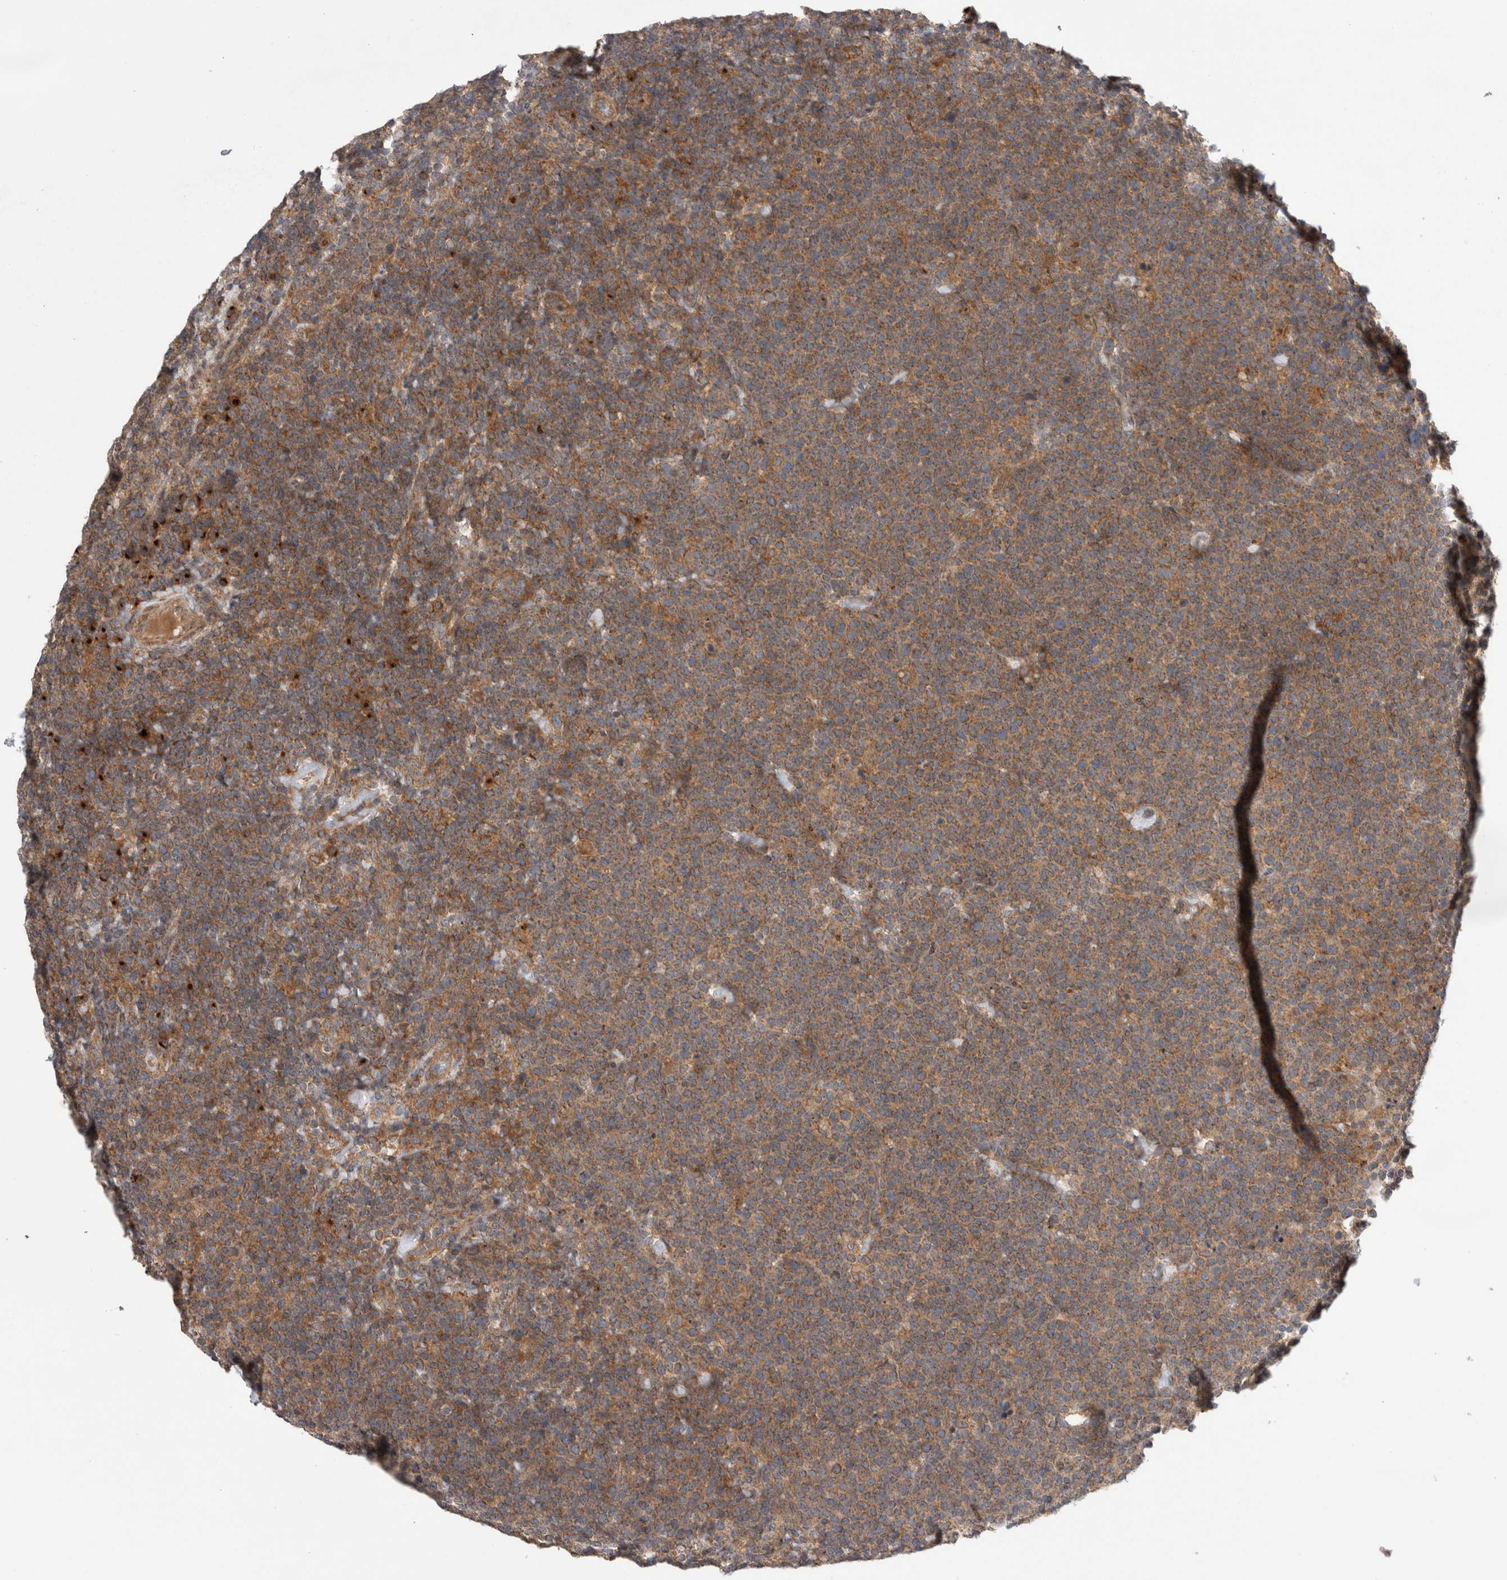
{"staining": {"intensity": "moderate", "quantity": ">75%", "location": "cytoplasmic/membranous"}, "tissue": "lymphoma", "cell_type": "Tumor cells", "image_type": "cancer", "snomed": [{"axis": "morphology", "description": "Malignant lymphoma, non-Hodgkin's type, High grade"}, {"axis": "topography", "description": "Lymph node"}], "caption": "DAB immunohistochemical staining of lymphoma demonstrates moderate cytoplasmic/membranous protein expression in about >75% of tumor cells. The staining is performed using DAB brown chromogen to label protein expression. The nuclei are counter-stained blue using hematoxylin.", "gene": "TRIM5", "patient": {"sex": "male", "age": 61}}